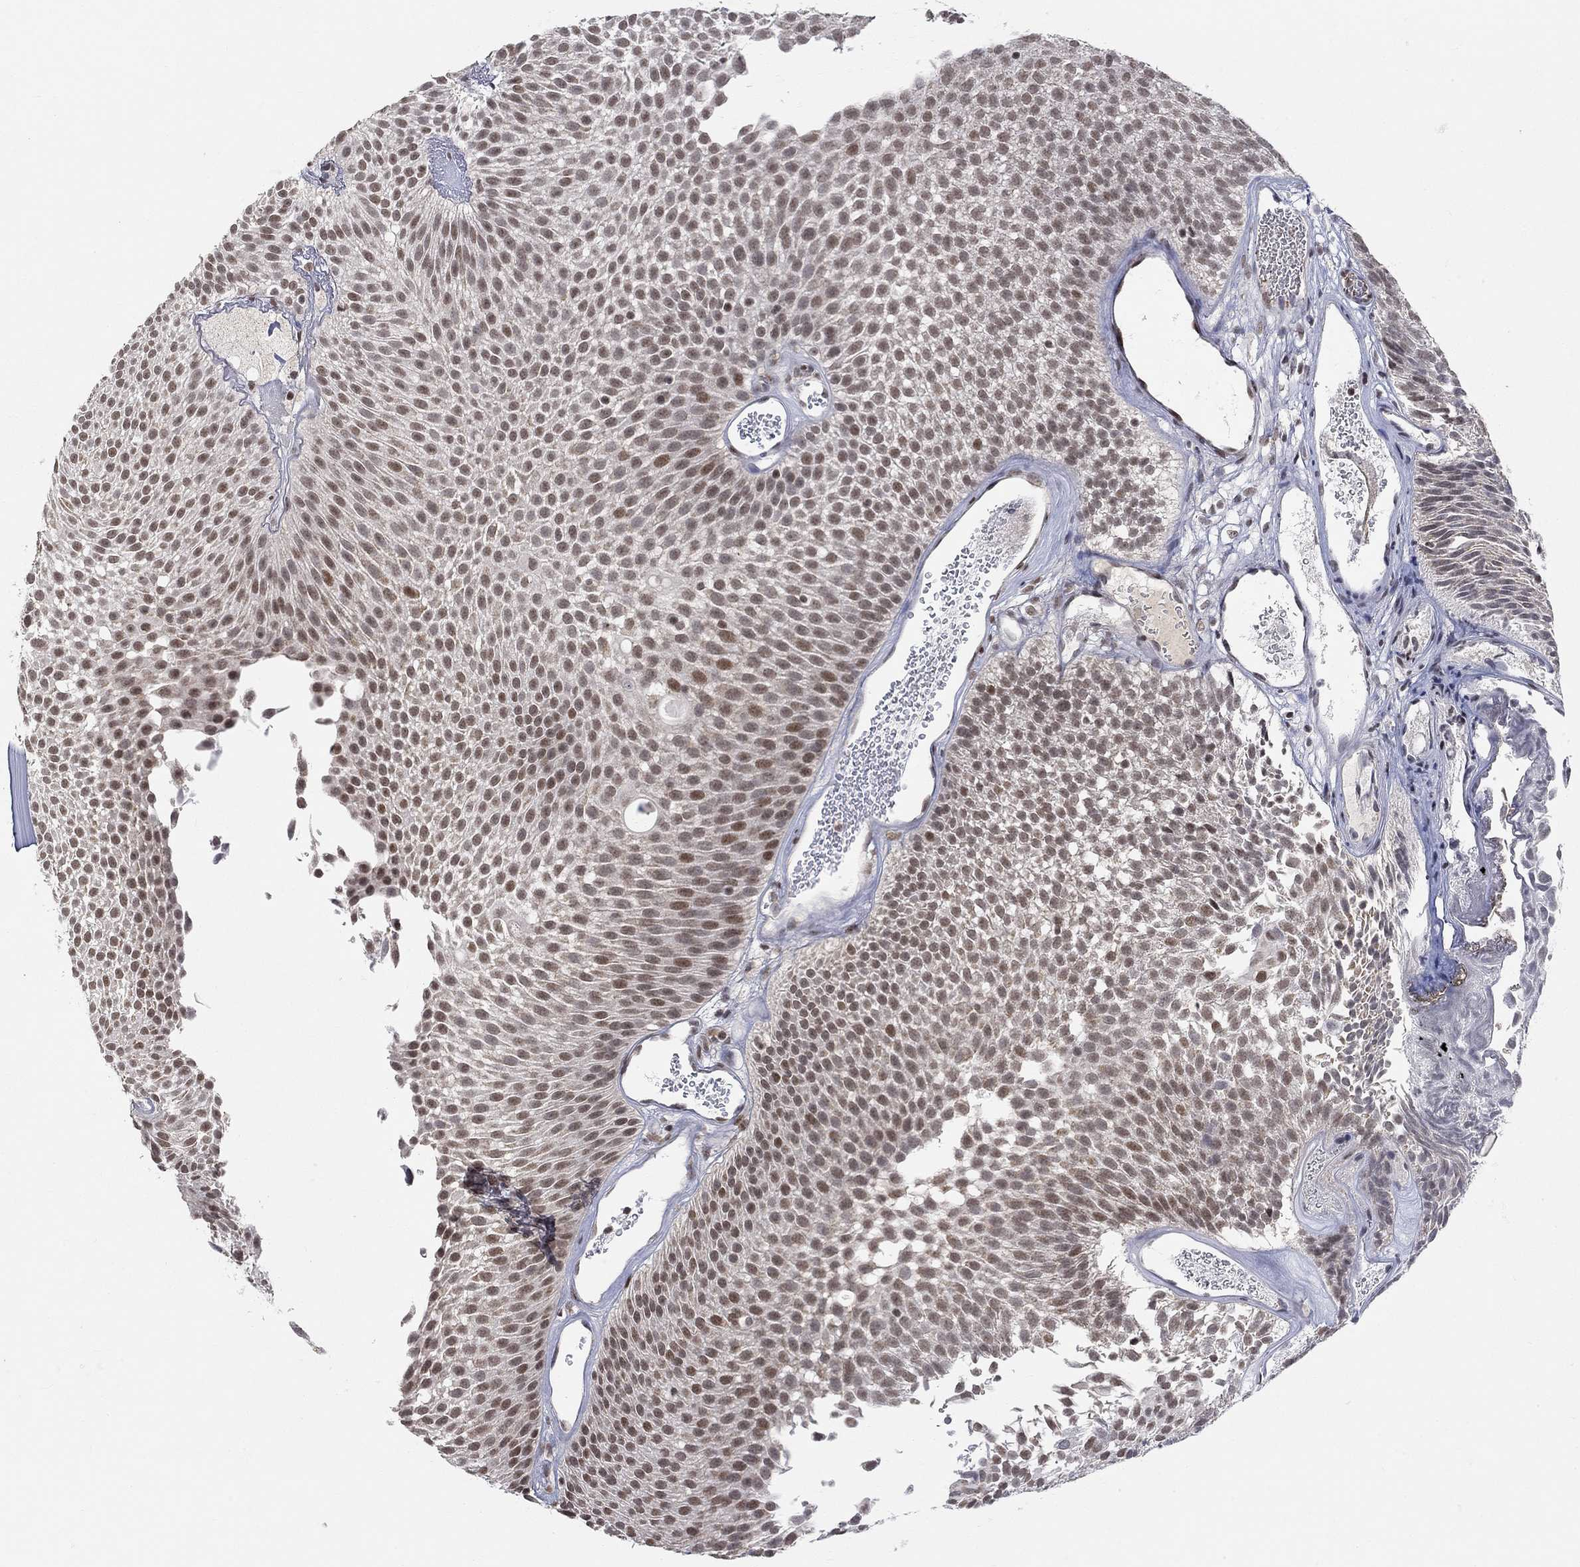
{"staining": {"intensity": "strong", "quantity": "<25%", "location": "nuclear"}, "tissue": "urothelial cancer", "cell_type": "Tumor cells", "image_type": "cancer", "snomed": [{"axis": "morphology", "description": "Urothelial carcinoma, Low grade"}, {"axis": "topography", "description": "Urinary bladder"}], "caption": "The histopathology image exhibits staining of urothelial carcinoma (low-grade), revealing strong nuclear protein positivity (brown color) within tumor cells. (brown staining indicates protein expression, while blue staining denotes nuclei).", "gene": "KLF12", "patient": {"sex": "male", "age": 52}}